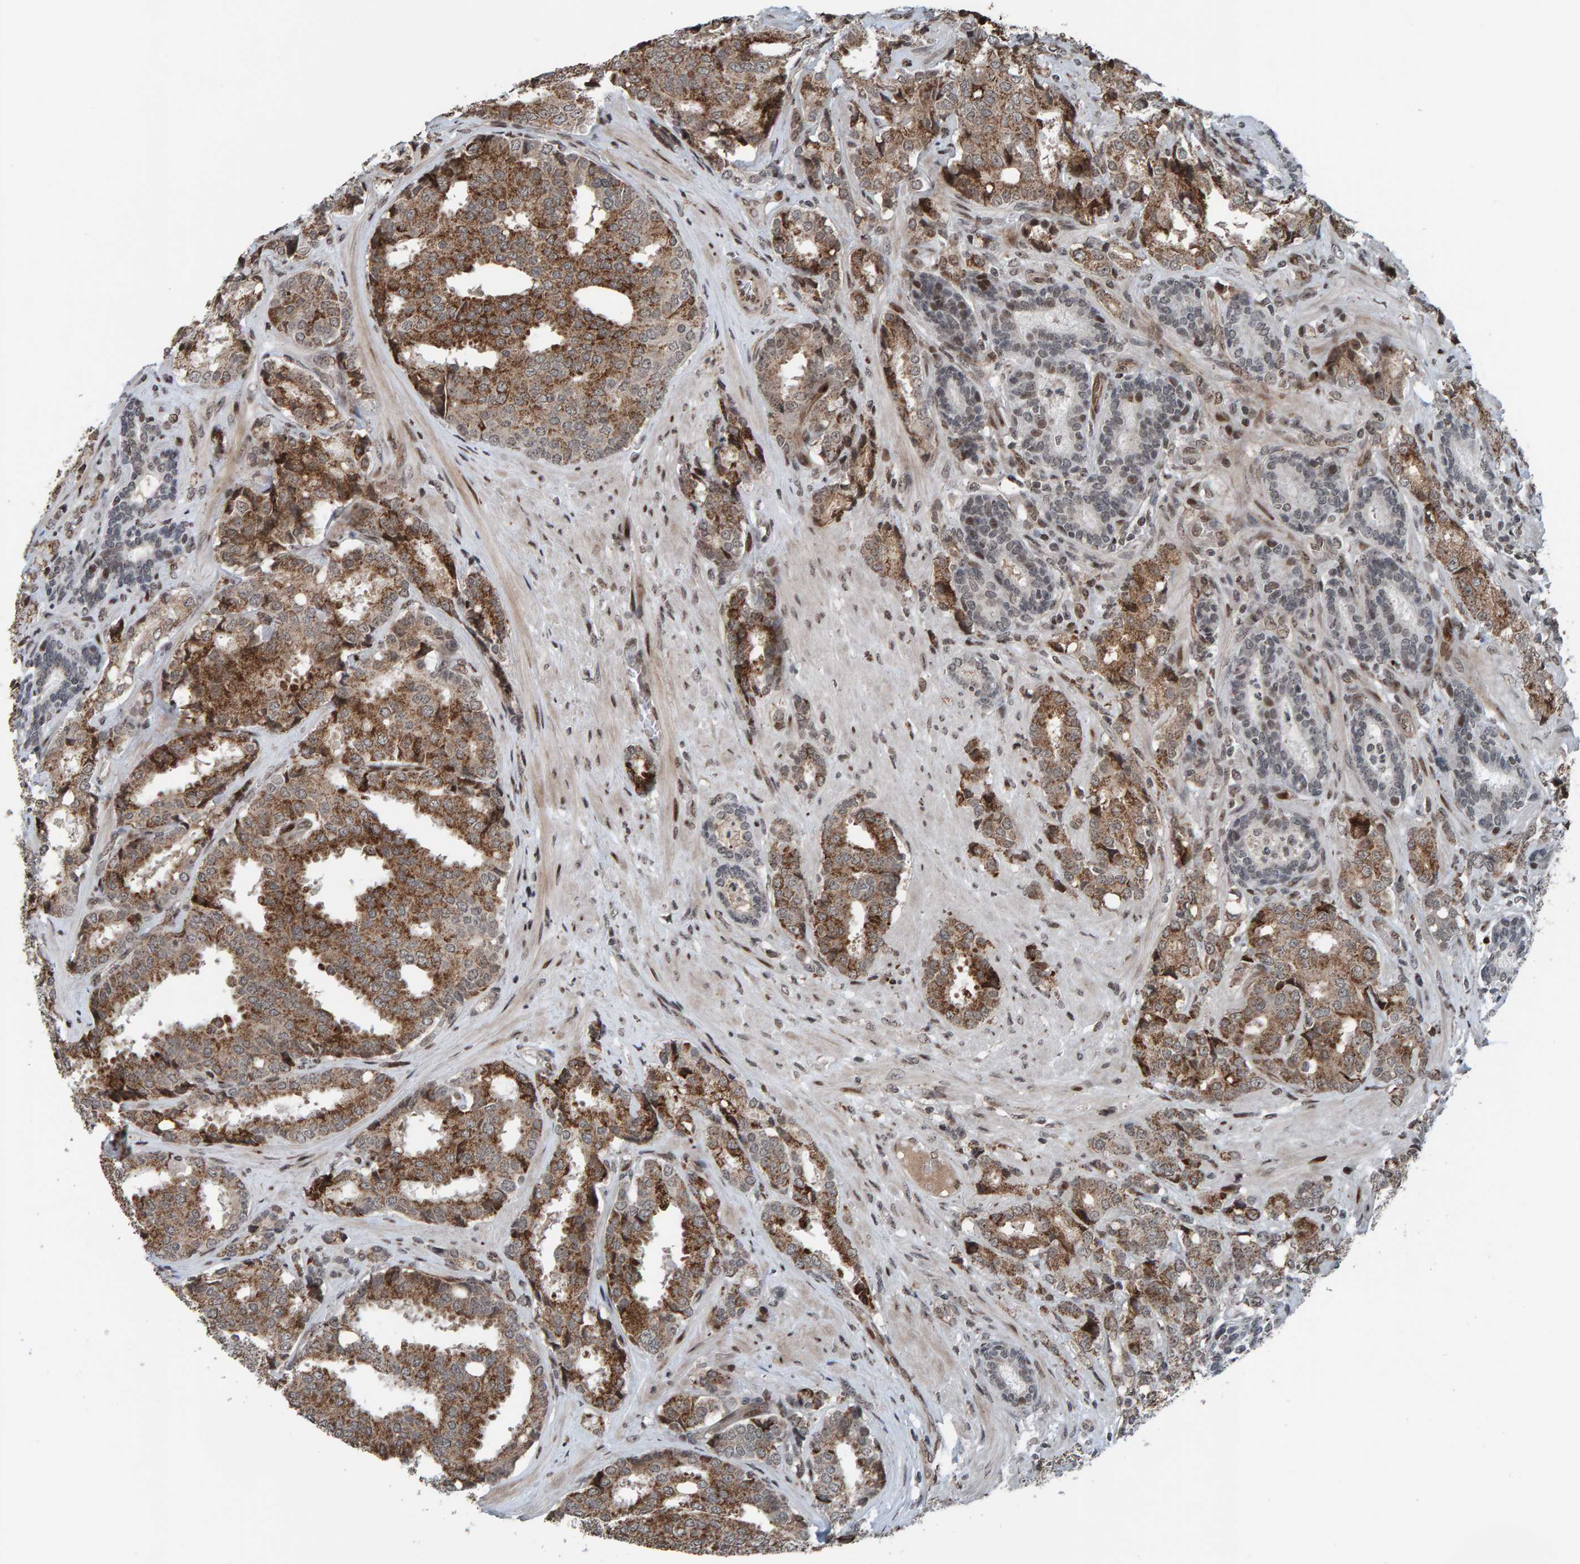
{"staining": {"intensity": "moderate", "quantity": ">75%", "location": "cytoplasmic/membranous"}, "tissue": "prostate cancer", "cell_type": "Tumor cells", "image_type": "cancer", "snomed": [{"axis": "morphology", "description": "Adenocarcinoma, High grade"}, {"axis": "topography", "description": "Prostate"}], "caption": "DAB immunohistochemical staining of prostate cancer exhibits moderate cytoplasmic/membranous protein expression in approximately >75% of tumor cells.", "gene": "ZNF366", "patient": {"sex": "male", "age": 50}}